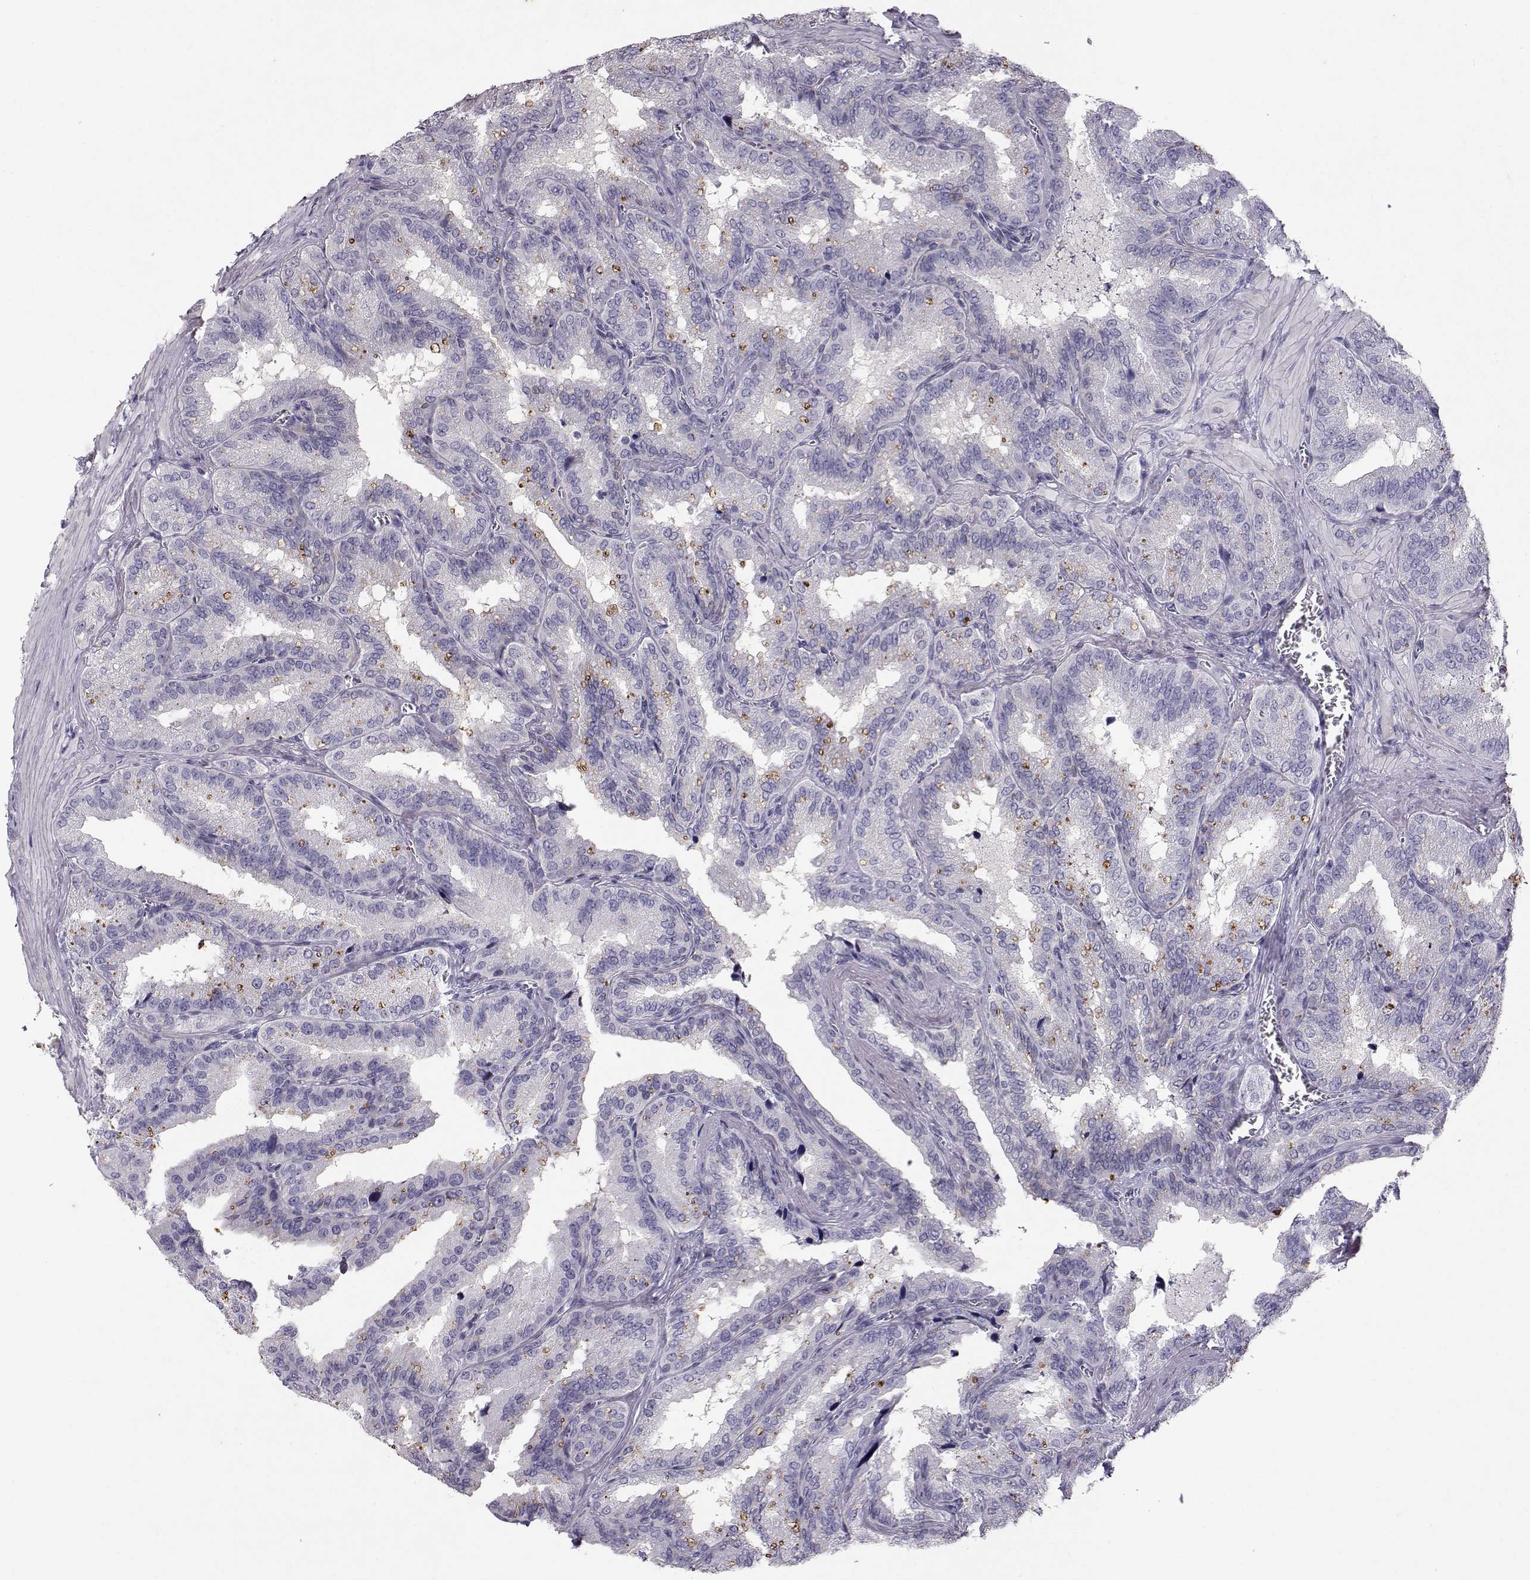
{"staining": {"intensity": "negative", "quantity": "none", "location": "none"}, "tissue": "seminal vesicle", "cell_type": "Glandular cells", "image_type": "normal", "snomed": [{"axis": "morphology", "description": "Normal tissue, NOS"}, {"axis": "topography", "description": "Seminal veicle"}], "caption": "This is an IHC micrograph of unremarkable human seminal vesicle. There is no staining in glandular cells.", "gene": "RD3", "patient": {"sex": "male", "age": 37}}